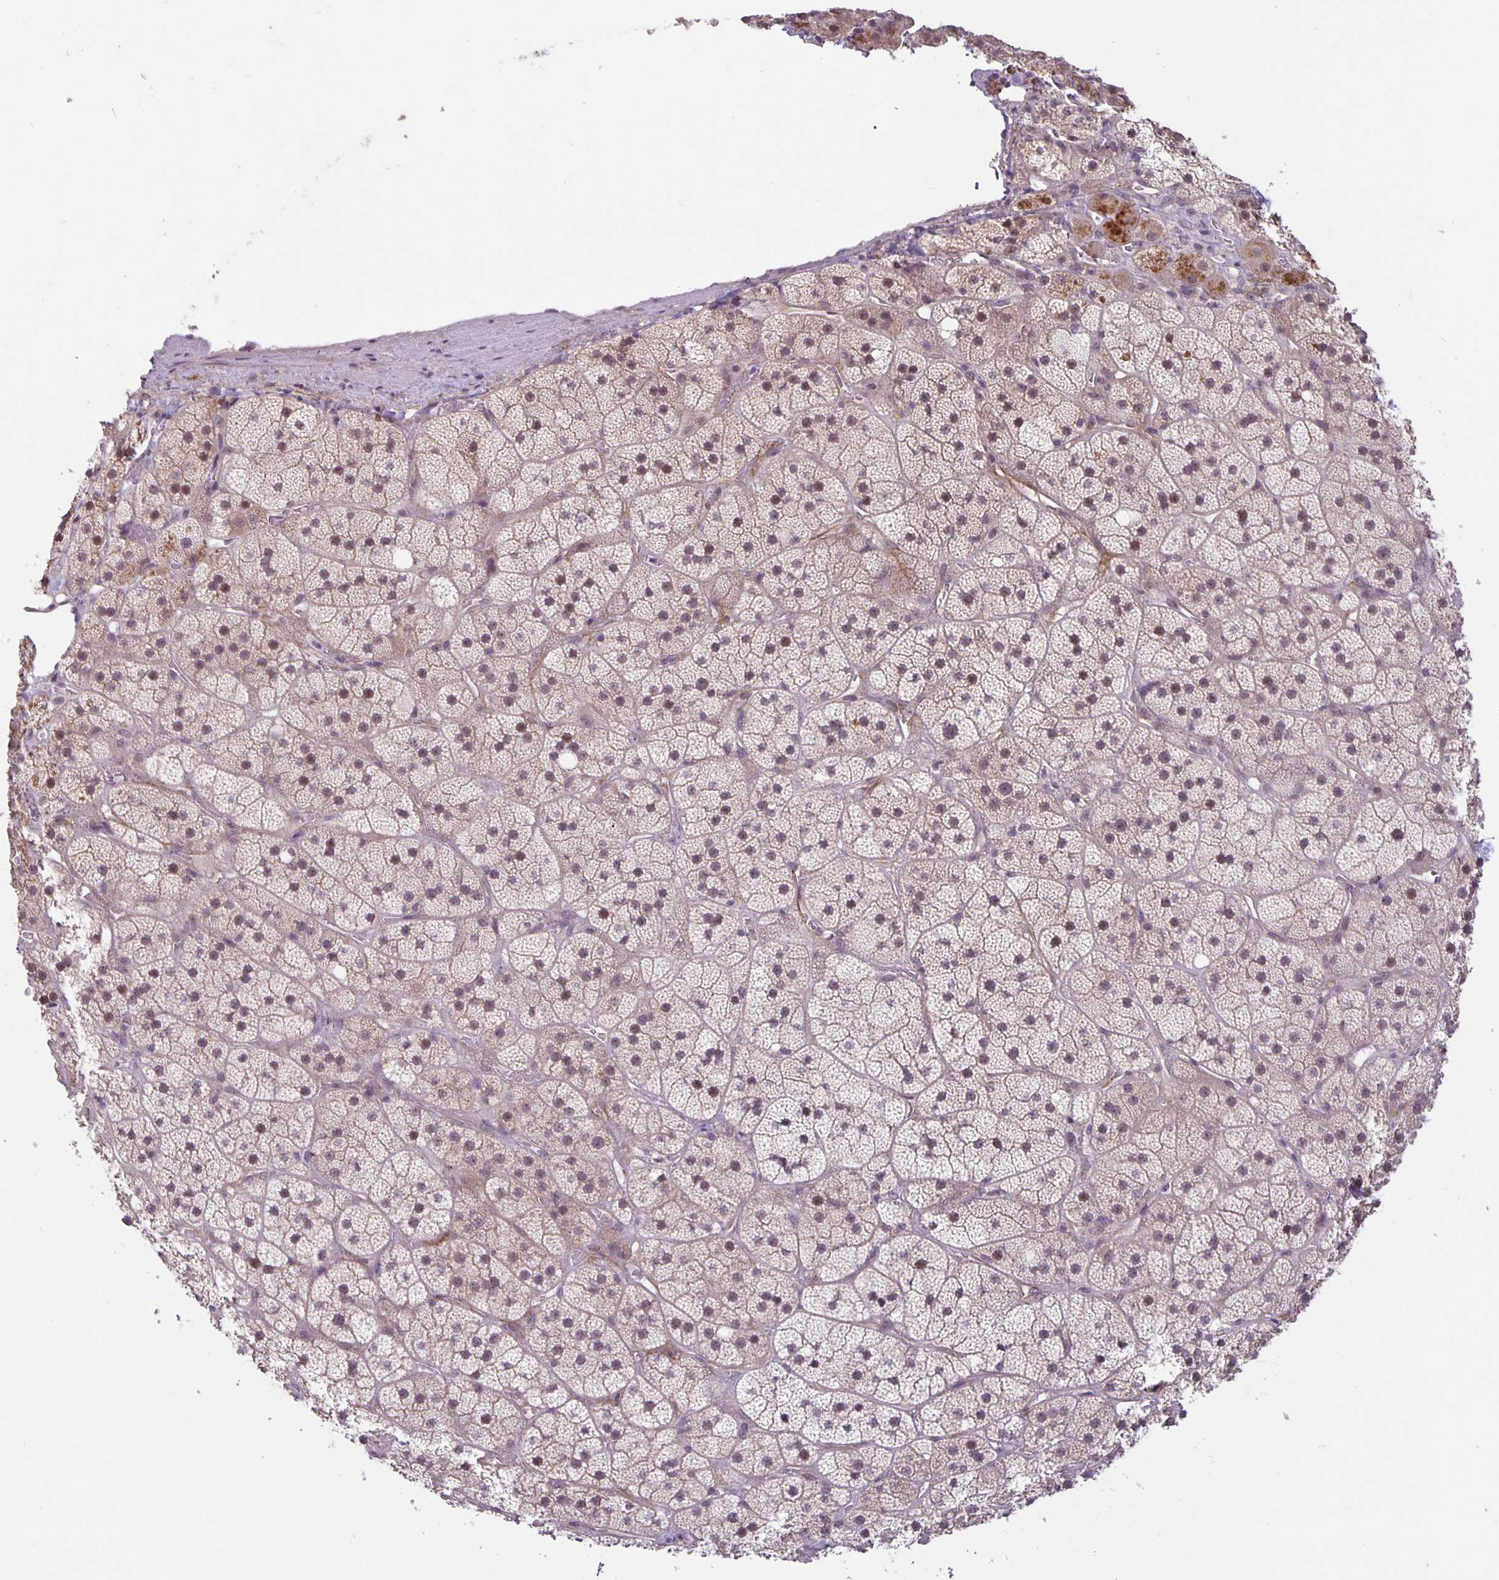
{"staining": {"intensity": "weak", "quantity": "25%-75%", "location": "cytoplasmic/membranous,nuclear"}, "tissue": "adrenal gland", "cell_type": "Glandular cells", "image_type": "normal", "snomed": [{"axis": "morphology", "description": "Normal tissue, NOS"}, {"axis": "topography", "description": "Adrenal gland"}], "caption": "High-magnification brightfield microscopy of normal adrenal gland stained with DAB (brown) and counterstained with hematoxylin (blue). glandular cells exhibit weak cytoplasmic/membranous,nuclear staining is identified in about25%-75% of cells. The staining is performed using DAB brown chromogen to label protein expression. The nuclei are counter-stained blue using hematoxylin.", "gene": "ARVCF", "patient": {"sex": "male", "age": 57}}